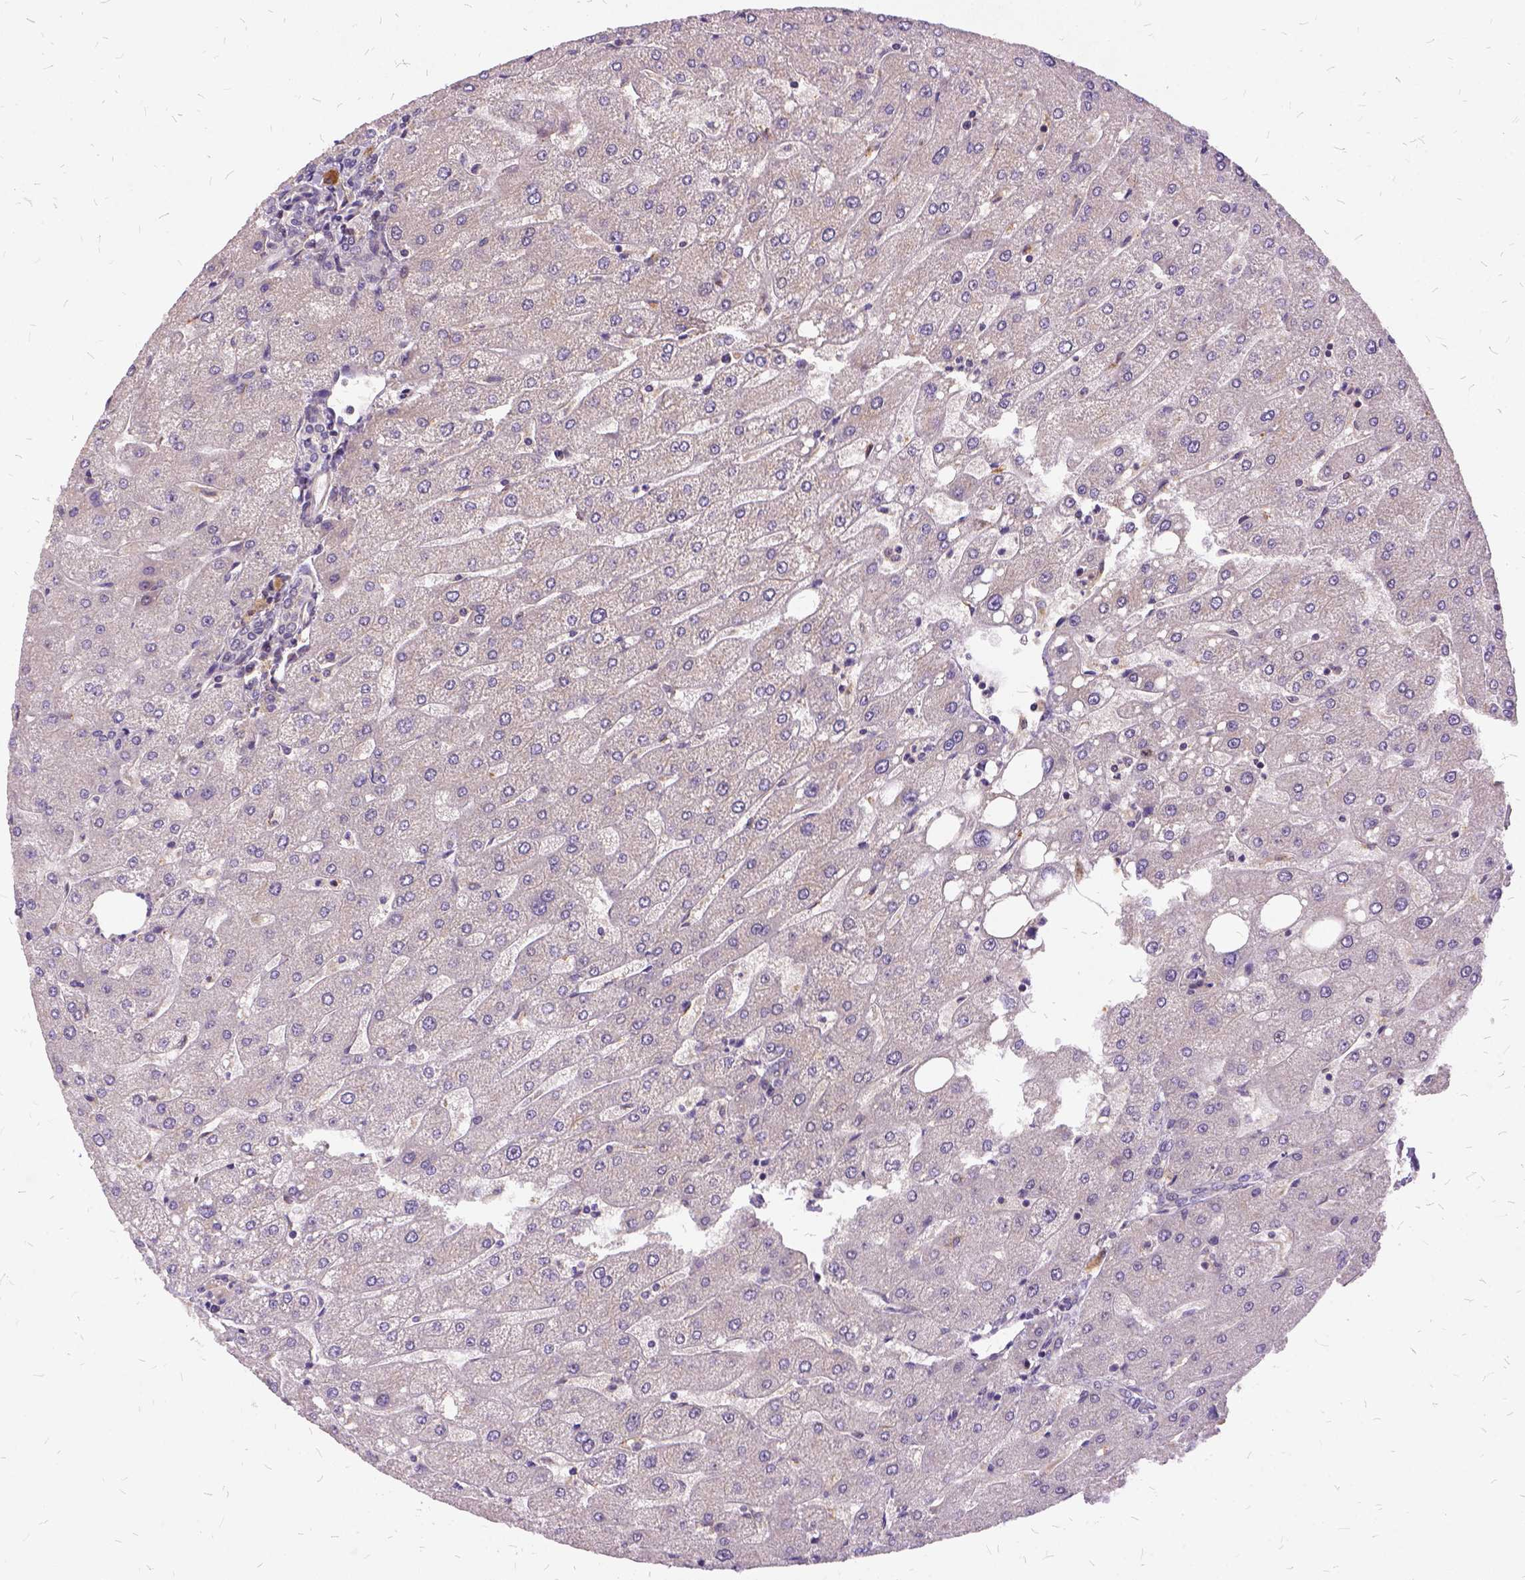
{"staining": {"intensity": "negative", "quantity": "none", "location": "none"}, "tissue": "liver", "cell_type": "Cholangiocytes", "image_type": "normal", "snomed": [{"axis": "morphology", "description": "Normal tissue, NOS"}, {"axis": "topography", "description": "Liver"}], "caption": "IHC of benign human liver displays no staining in cholangiocytes. (DAB immunohistochemistry with hematoxylin counter stain).", "gene": "ILRUN", "patient": {"sex": "male", "age": 67}}